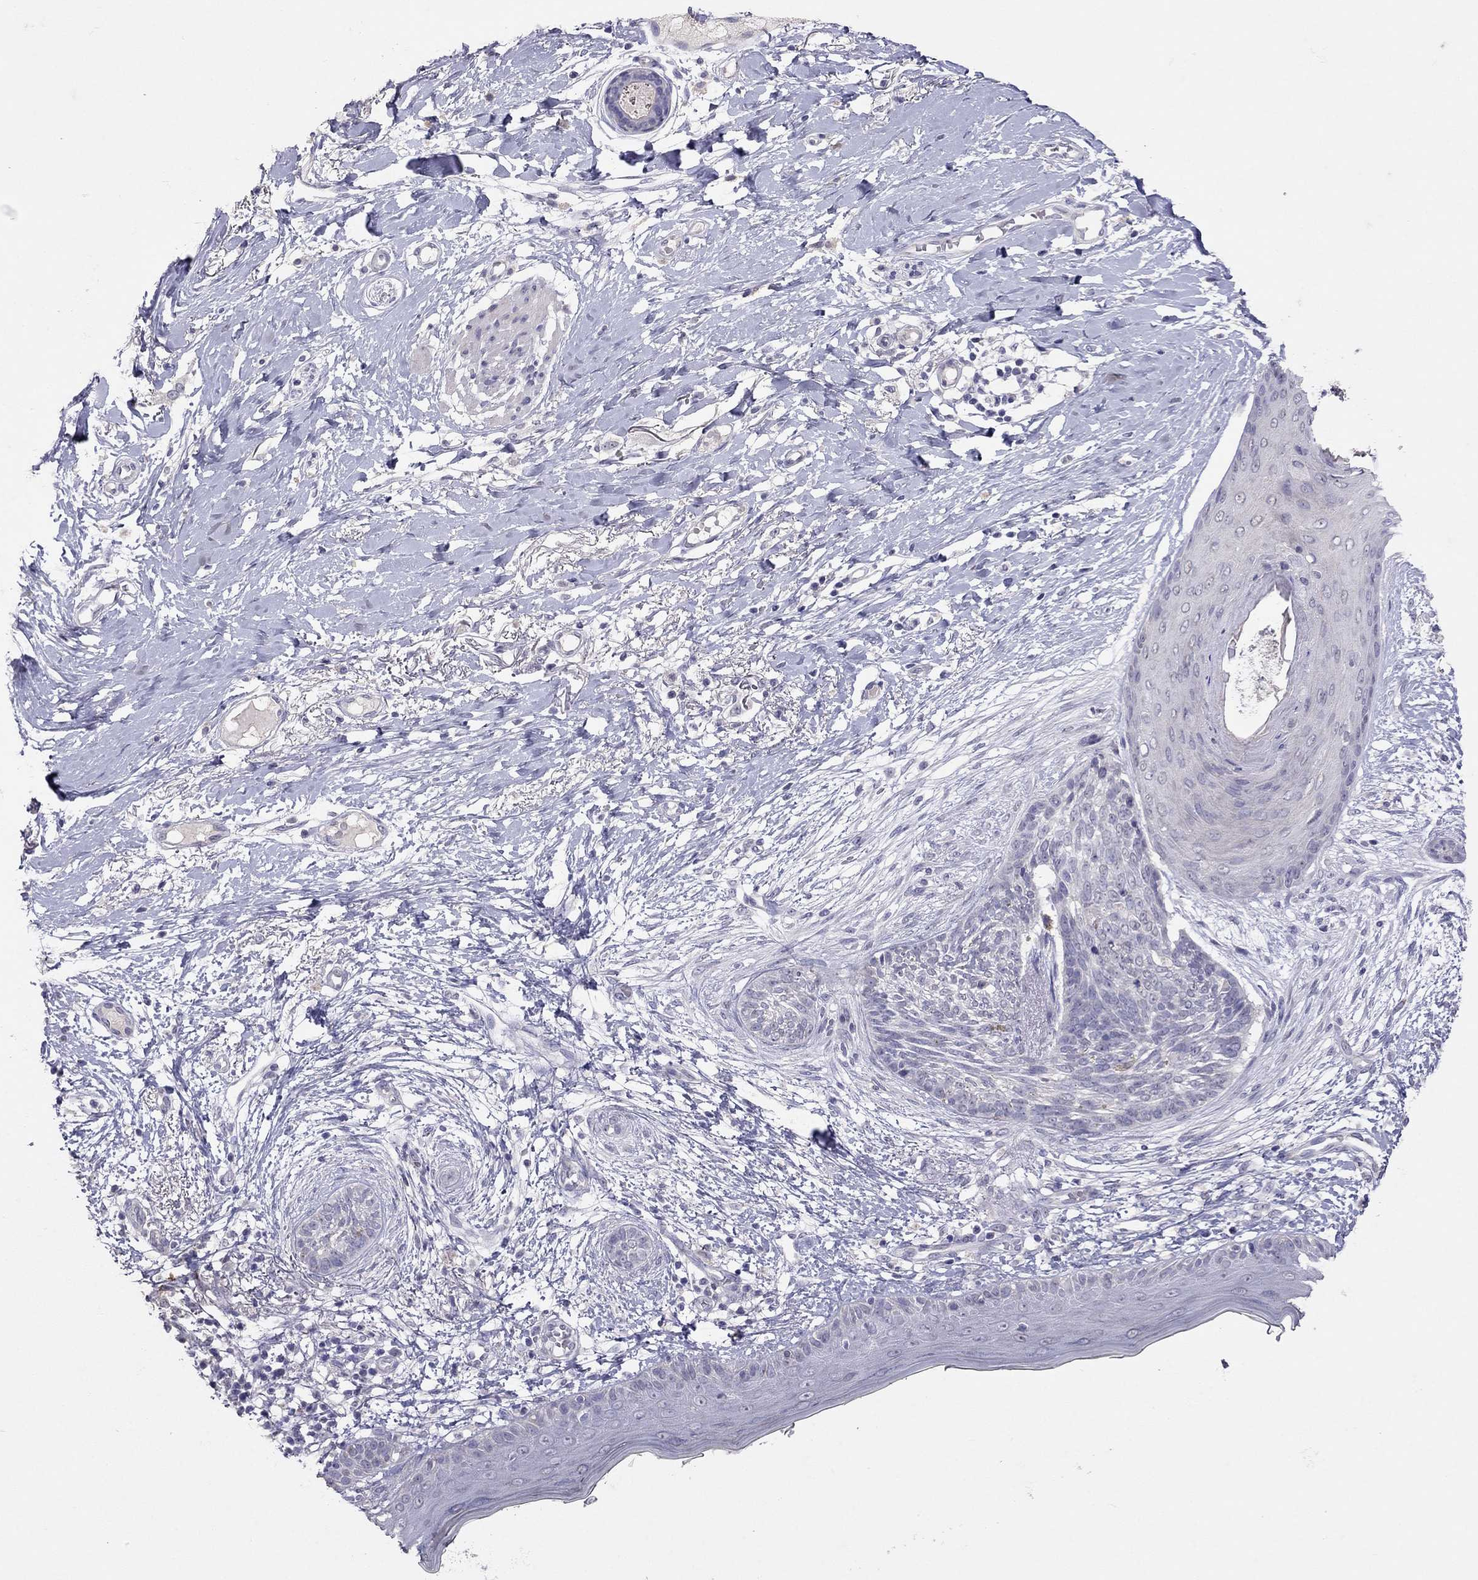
{"staining": {"intensity": "negative", "quantity": "none", "location": "none"}, "tissue": "skin cancer", "cell_type": "Tumor cells", "image_type": "cancer", "snomed": [{"axis": "morphology", "description": "Normal tissue, NOS"}, {"axis": "morphology", "description": "Basal cell carcinoma"}, {"axis": "topography", "description": "Skin"}], "caption": "High power microscopy photomicrograph of an IHC photomicrograph of skin basal cell carcinoma, revealing no significant expression in tumor cells.", "gene": "FST", "patient": {"sex": "male", "age": 84}}